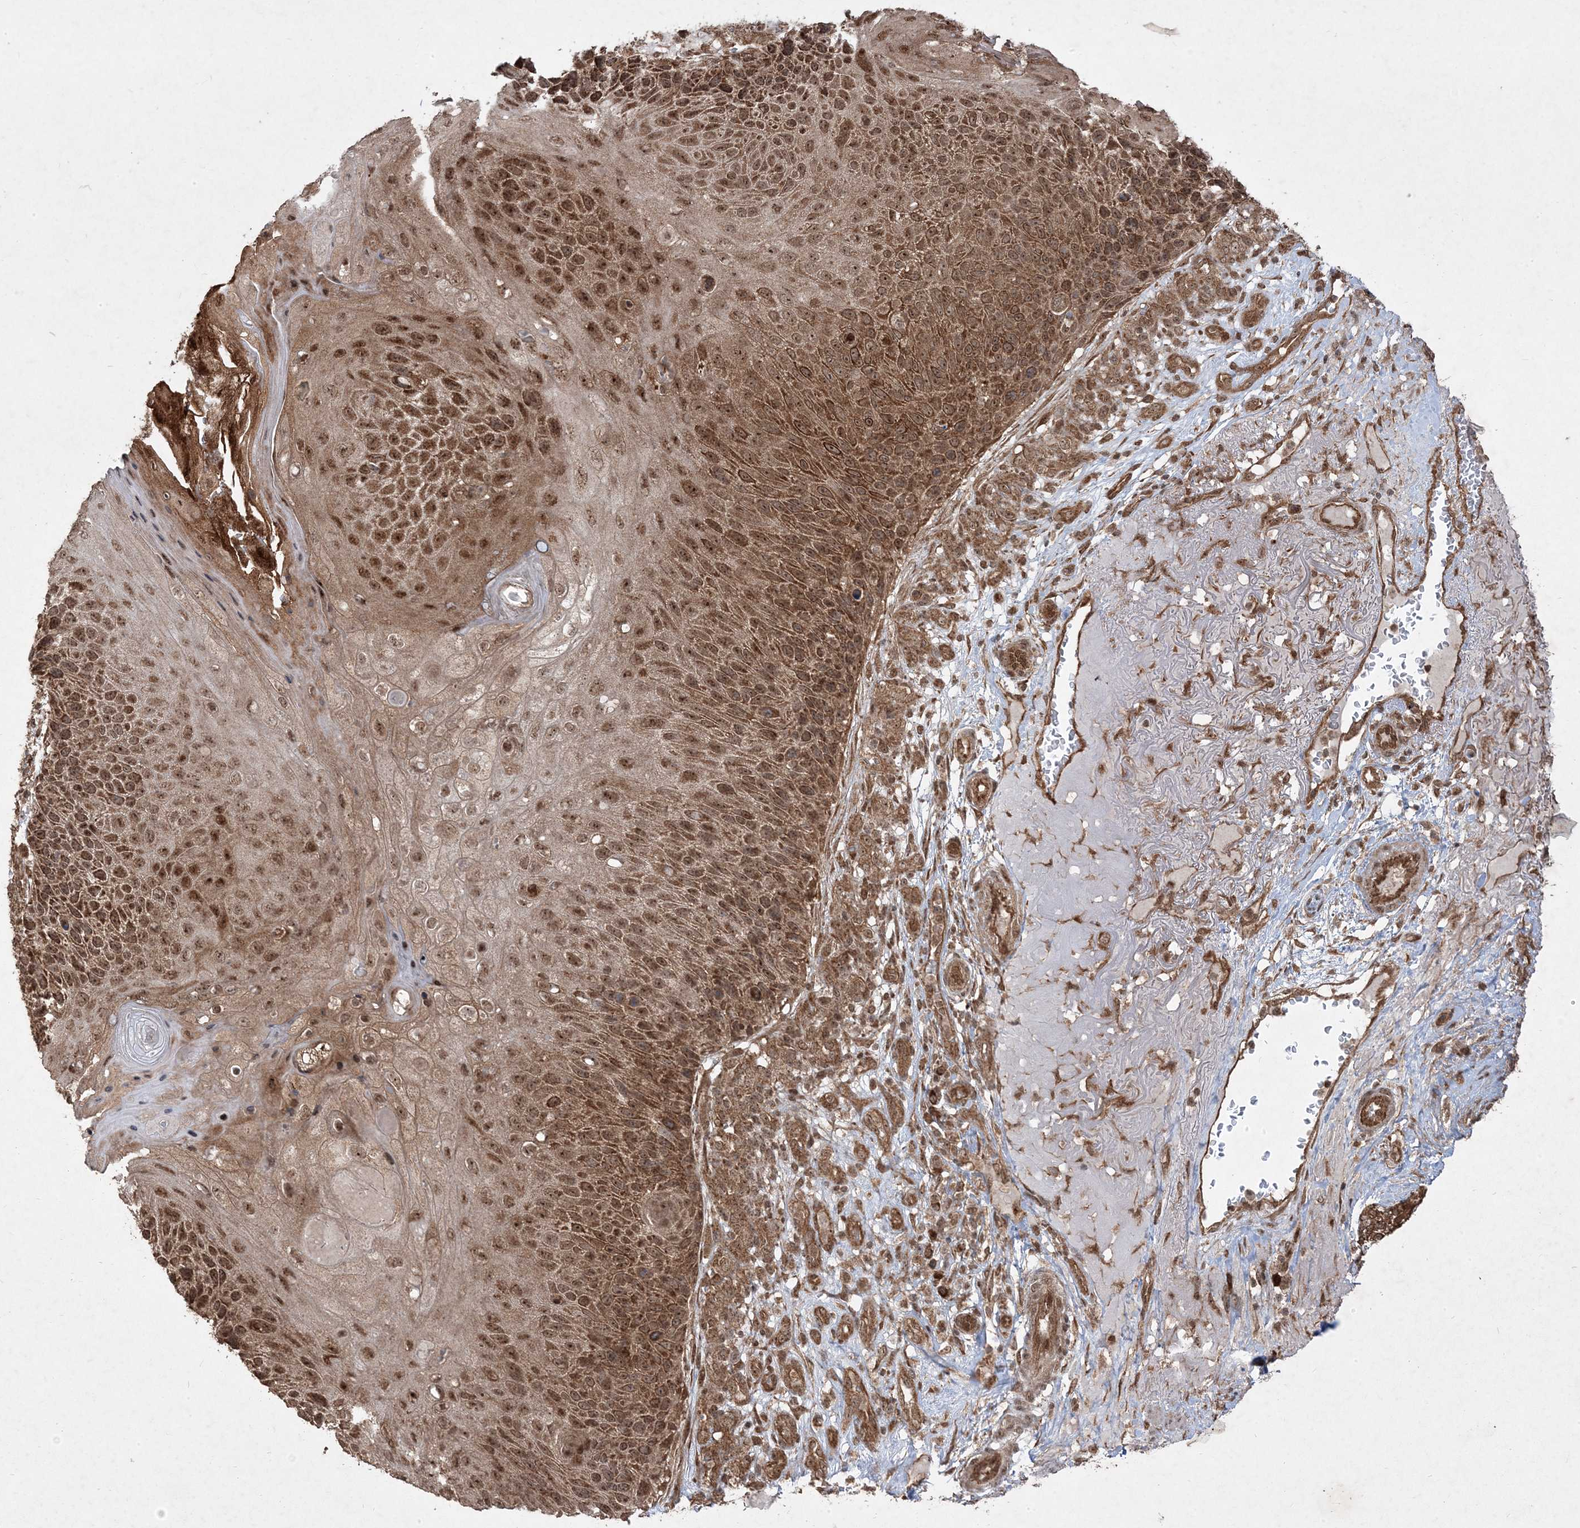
{"staining": {"intensity": "moderate", "quantity": ">75%", "location": "cytoplasmic/membranous,nuclear"}, "tissue": "skin cancer", "cell_type": "Tumor cells", "image_type": "cancer", "snomed": [{"axis": "morphology", "description": "Squamous cell carcinoma, NOS"}, {"axis": "topography", "description": "Skin"}], "caption": "Skin cancer (squamous cell carcinoma) stained for a protein (brown) reveals moderate cytoplasmic/membranous and nuclear positive staining in about >75% of tumor cells.", "gene": "PLEKHM2", "patient": {"sex": "female", "age": 88}}